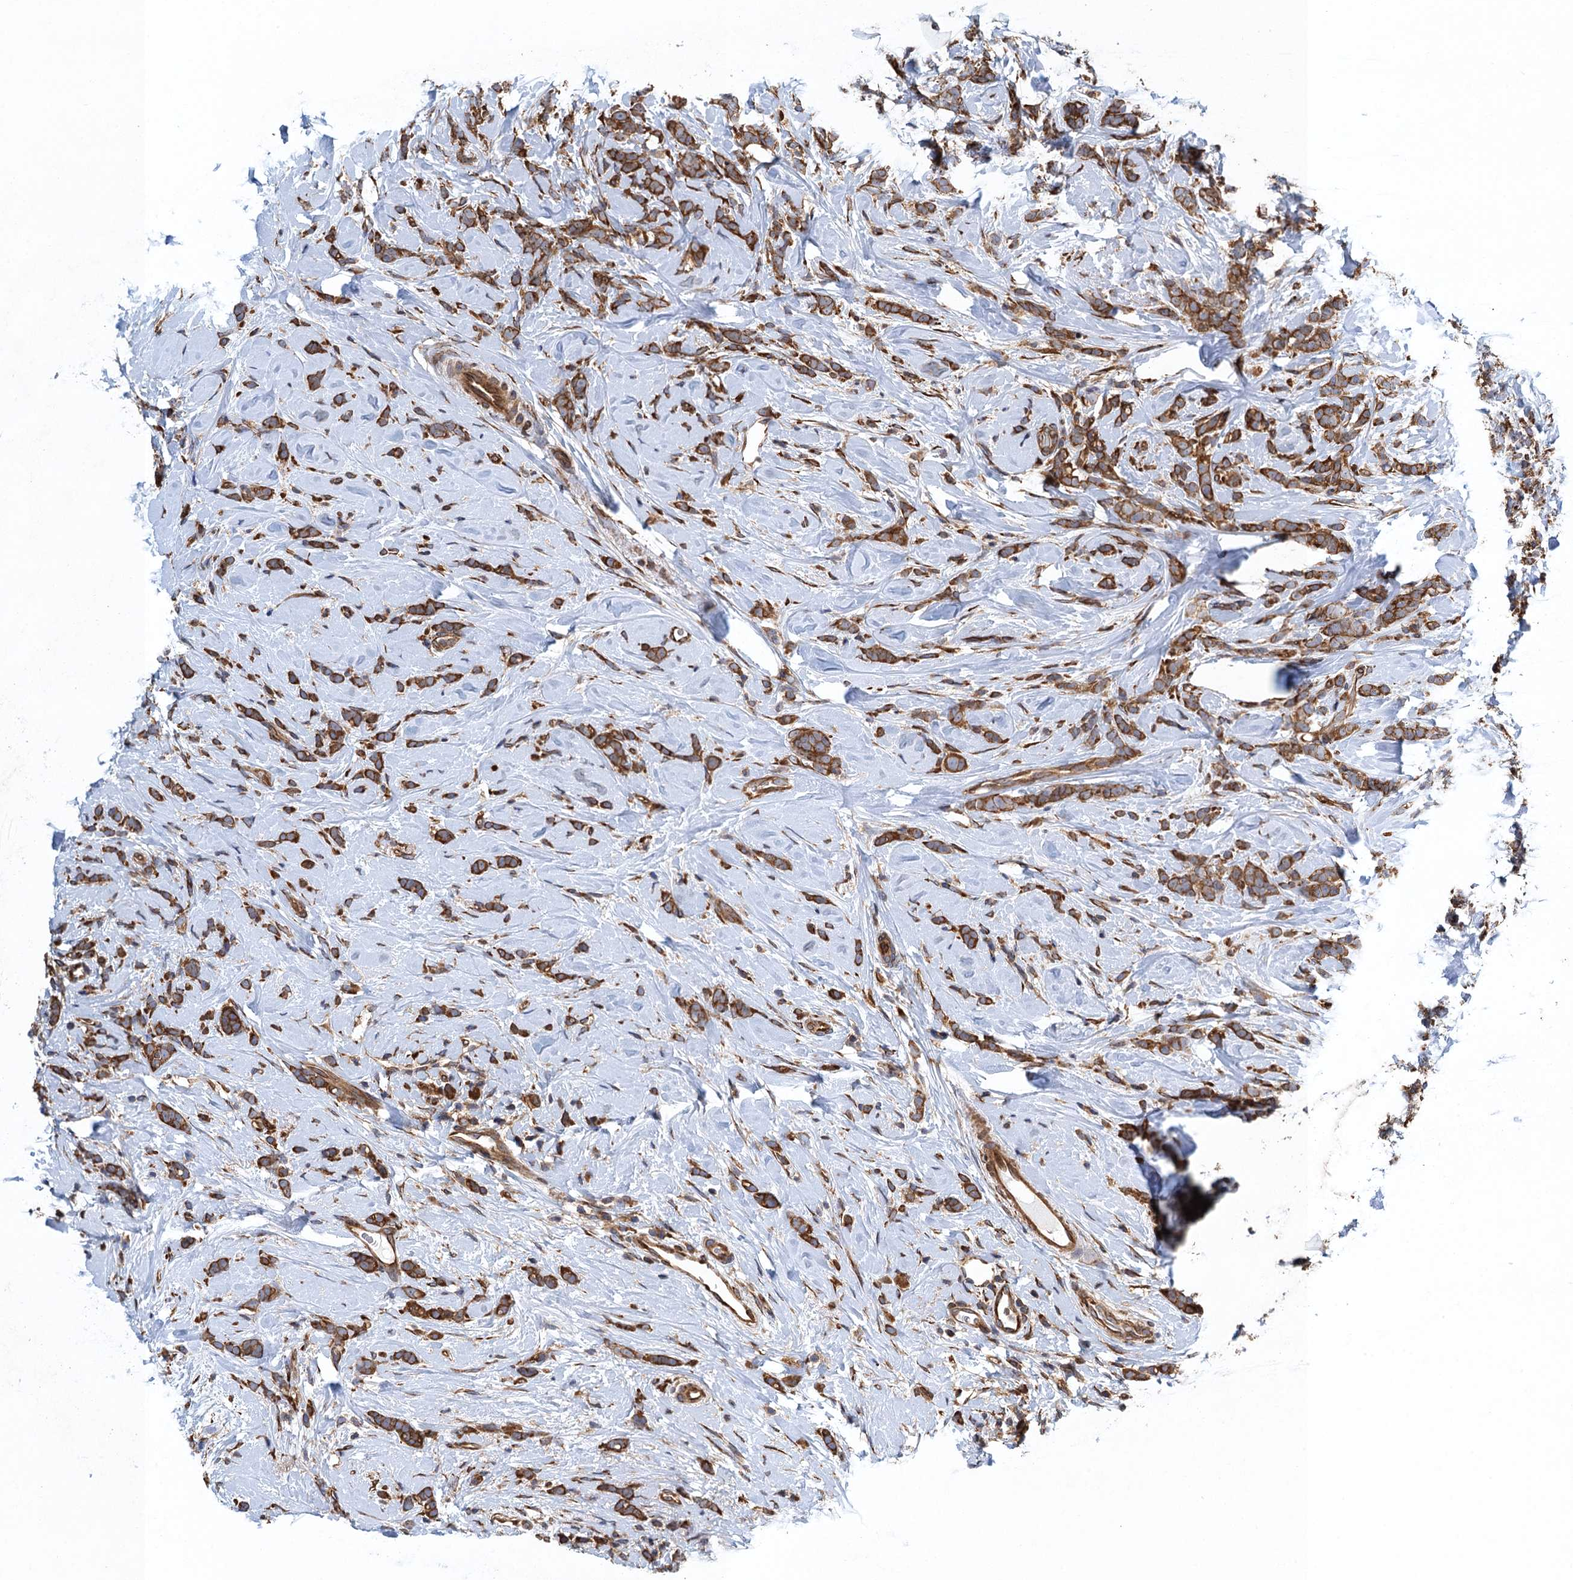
{"staining": {"intensity": "strong", "quantity": ">75%", "location": "cytoplasmic/membranous"}, "tissue": "breast cancer", "cell_type": "Tumor cells", "image_type": "cancer", "snomed": [{"axis": "morphology", "description": "Lobular carcinoma"}, {"axis": "topography", "description": "Breast"}], "caption": "Immunohistochemical staining of breast cancer (lobular carcinoma) demonstrates high levels of strong cytoplasmic/membranous protein staining in approximately >75% of tumor cells.", "gene": "MDM1", "patient": {"sex": "female", "age": 58}}